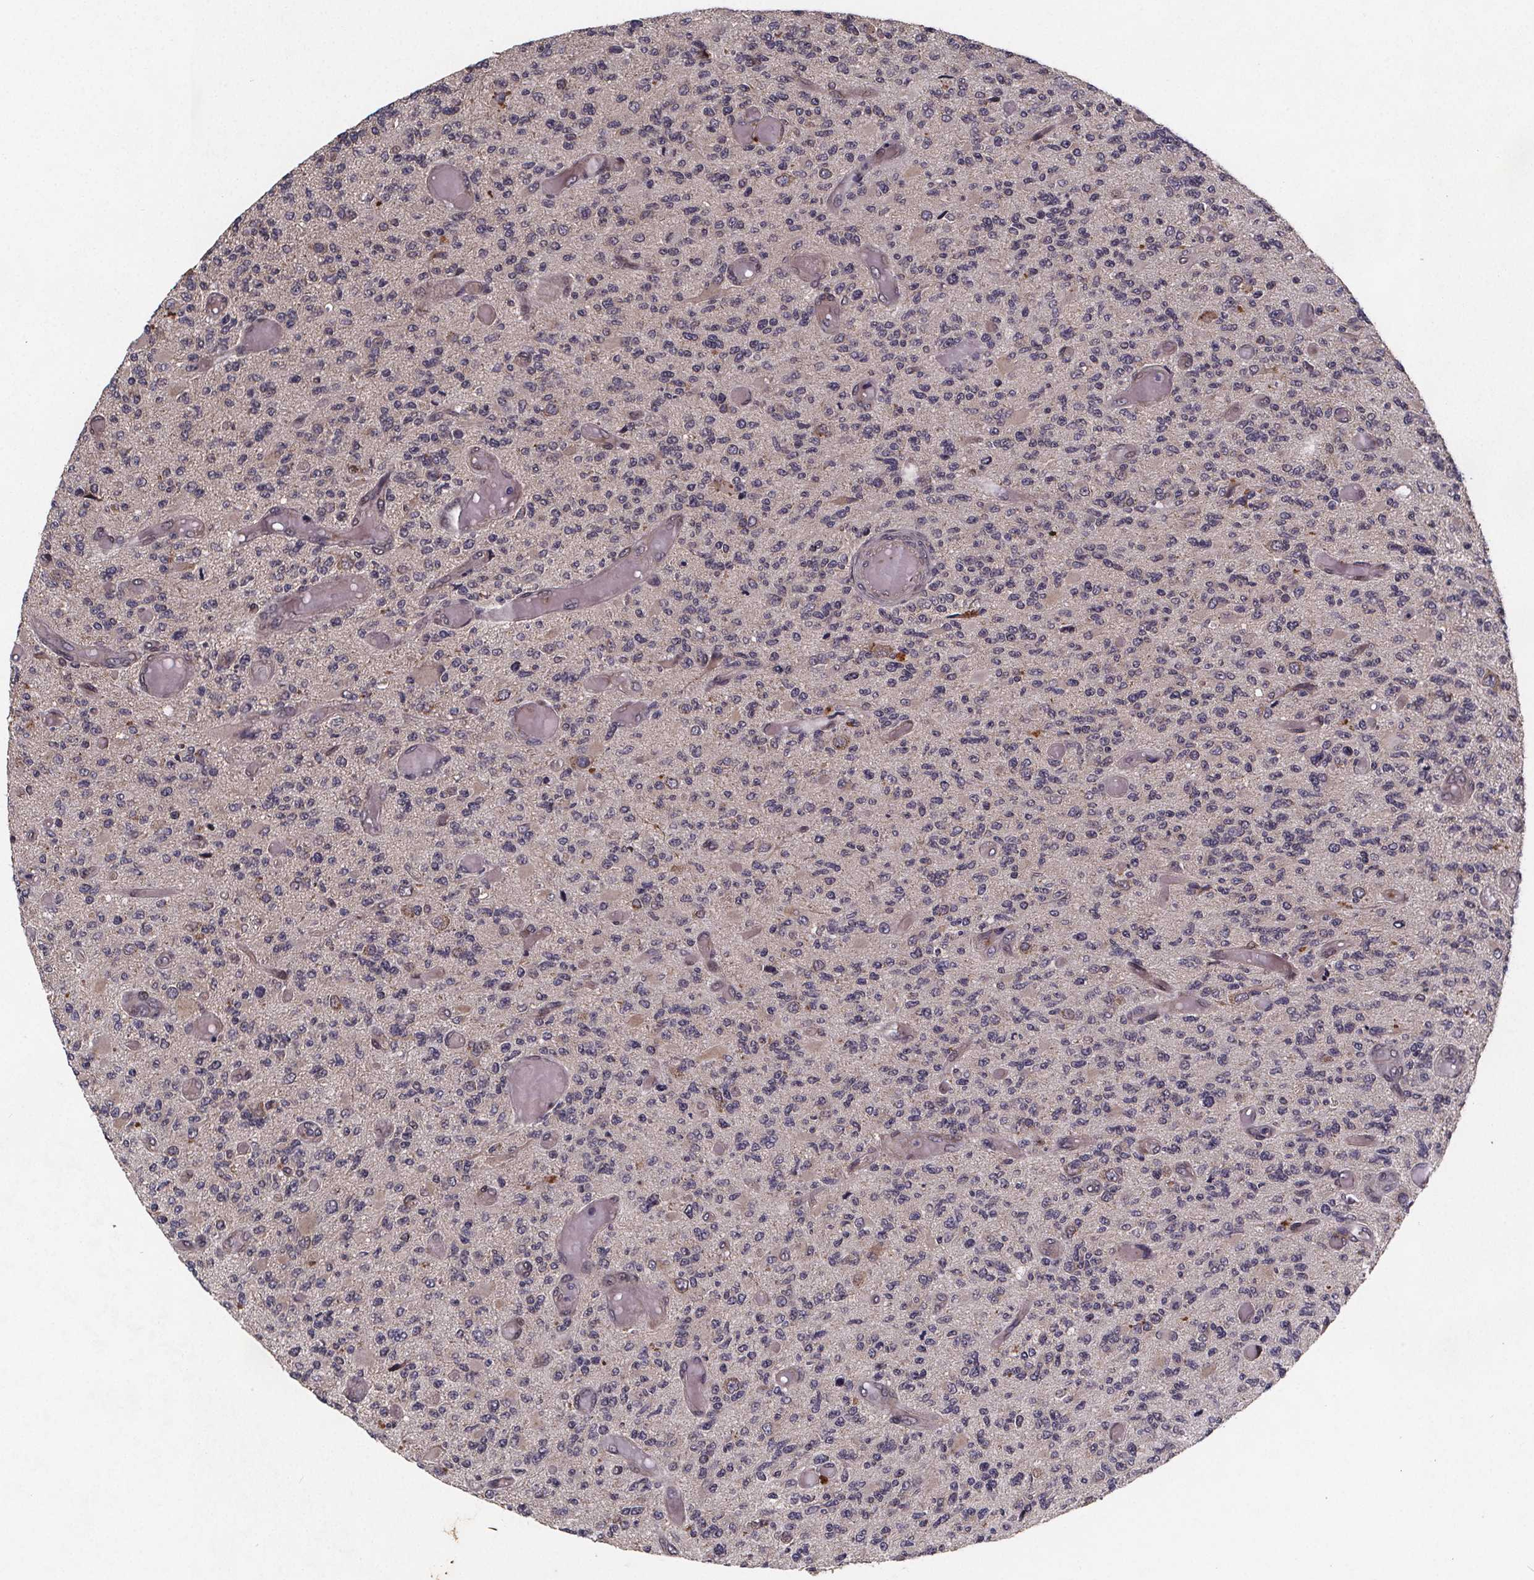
{"staining": {"intensity": "negative", "quantity": "none", "location": "none"}, "tissue": "glioma", "cell_type": "Tumor cells", "image_type": "cancer", "snomed": [{"axis": "morphology", "description": "Glioma, malignant, High grade"}, {"axis": "topography", "description": "Brain"}], "caption": "Malignant high-grade glioma stained for a protein using immunohistochemistry (IHC) shows no staining tumor cells.", "gene": "PIERCE2", "patient": {"sex": "female", "age": 63}}